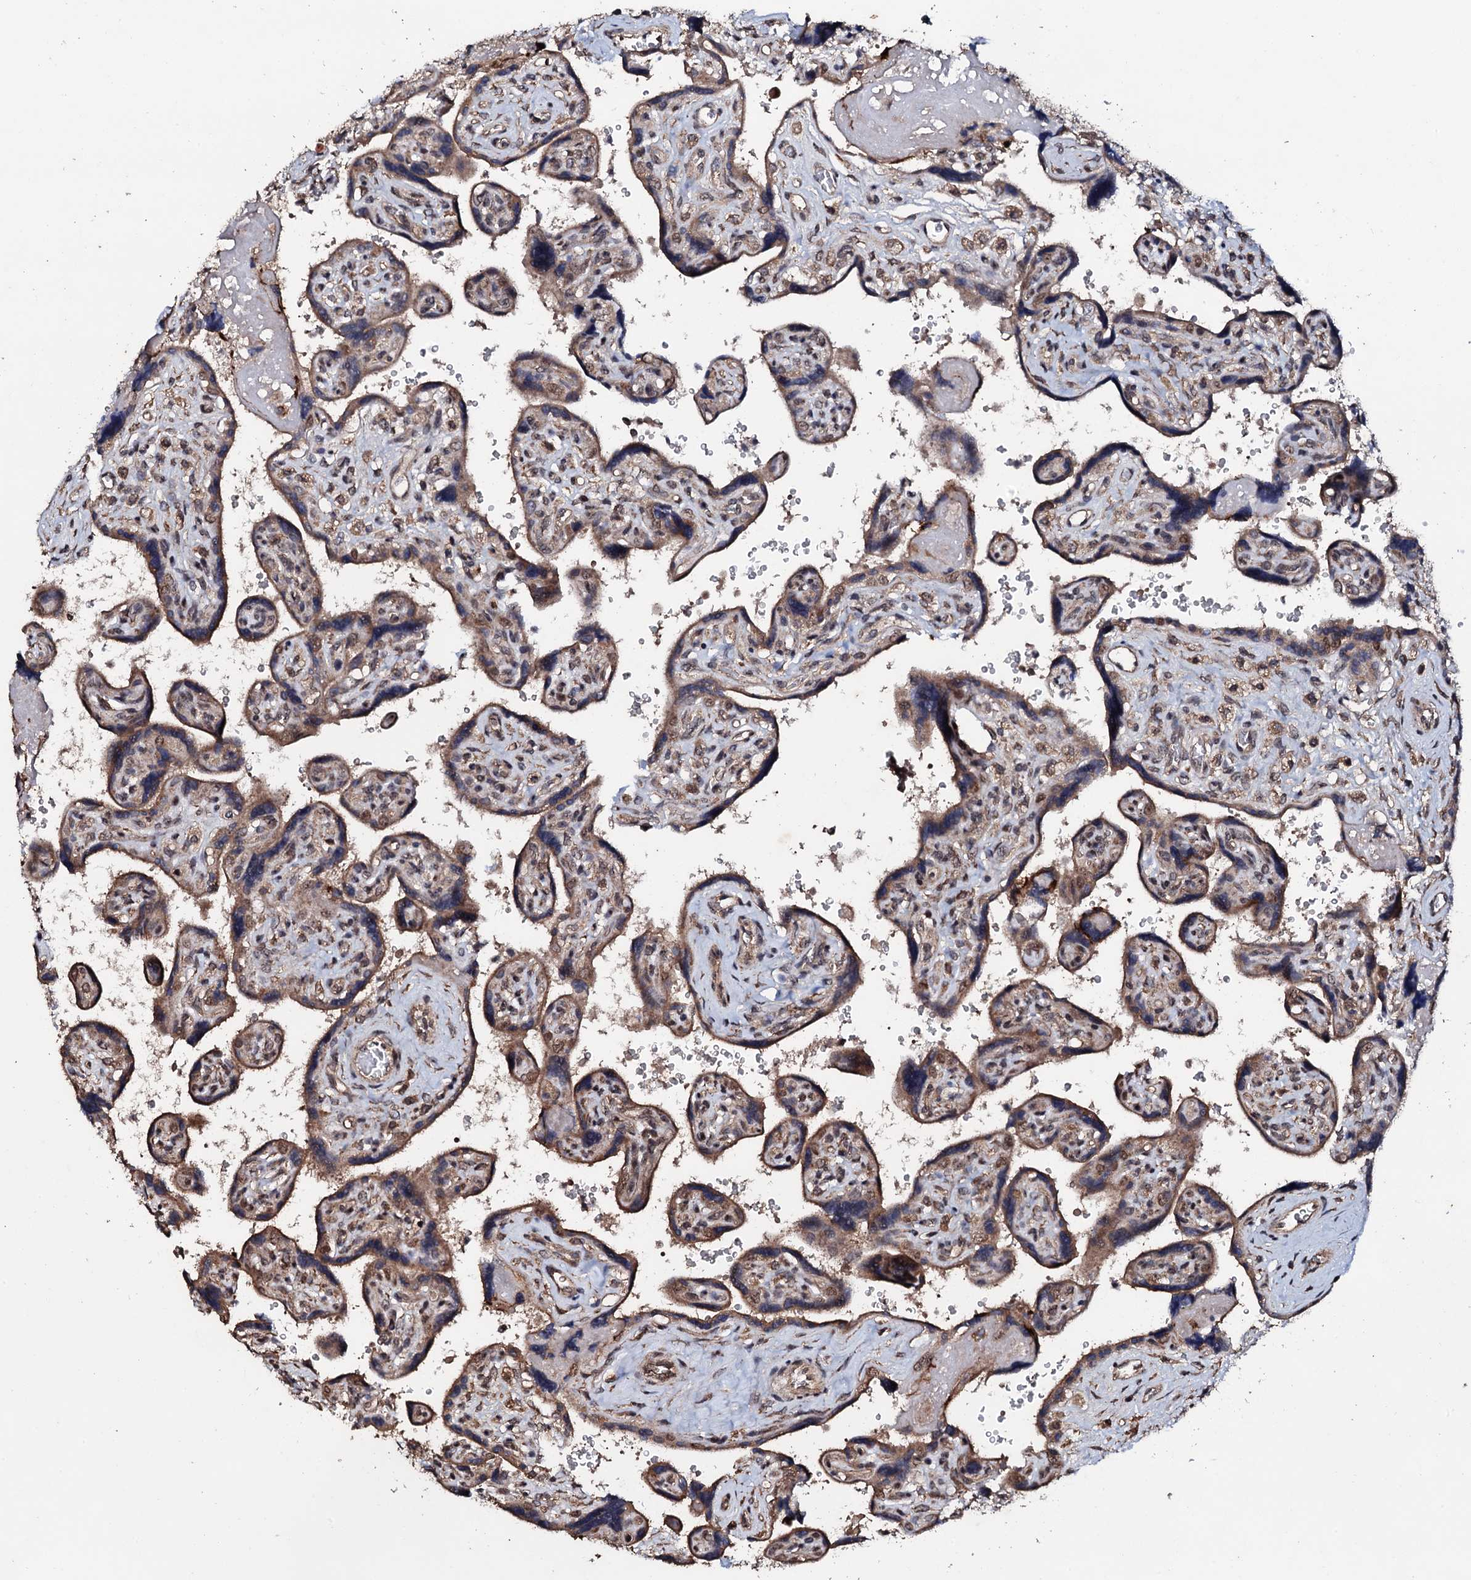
{"staining": {"intensity": "moderate", "quantity": "25%-75%", "location": "cytoplasmic/membranous"}, "tissue": "placenta", "cell_type": "Trophoblastic cells", "image_type": "normal", "snomed": [{"axis": "morphology", "description": "Normal tissue, NOS"}, {"axis": "topography", "description": "Placenta"}], "caption": "The micrograph exhibits immunohistochemical staining of normal placenta. There is moderate cytoplasmic/membranous expression is present in about 25%-75% of trophoblastic cells. The staining was performed using DAB to visualize the protein expression in brown, while the nuclei were stained in blue with hematoxylin (Magnification: 20x).", "gene": "FAM111A", "patient": {"sex": "female", "age": 39}}